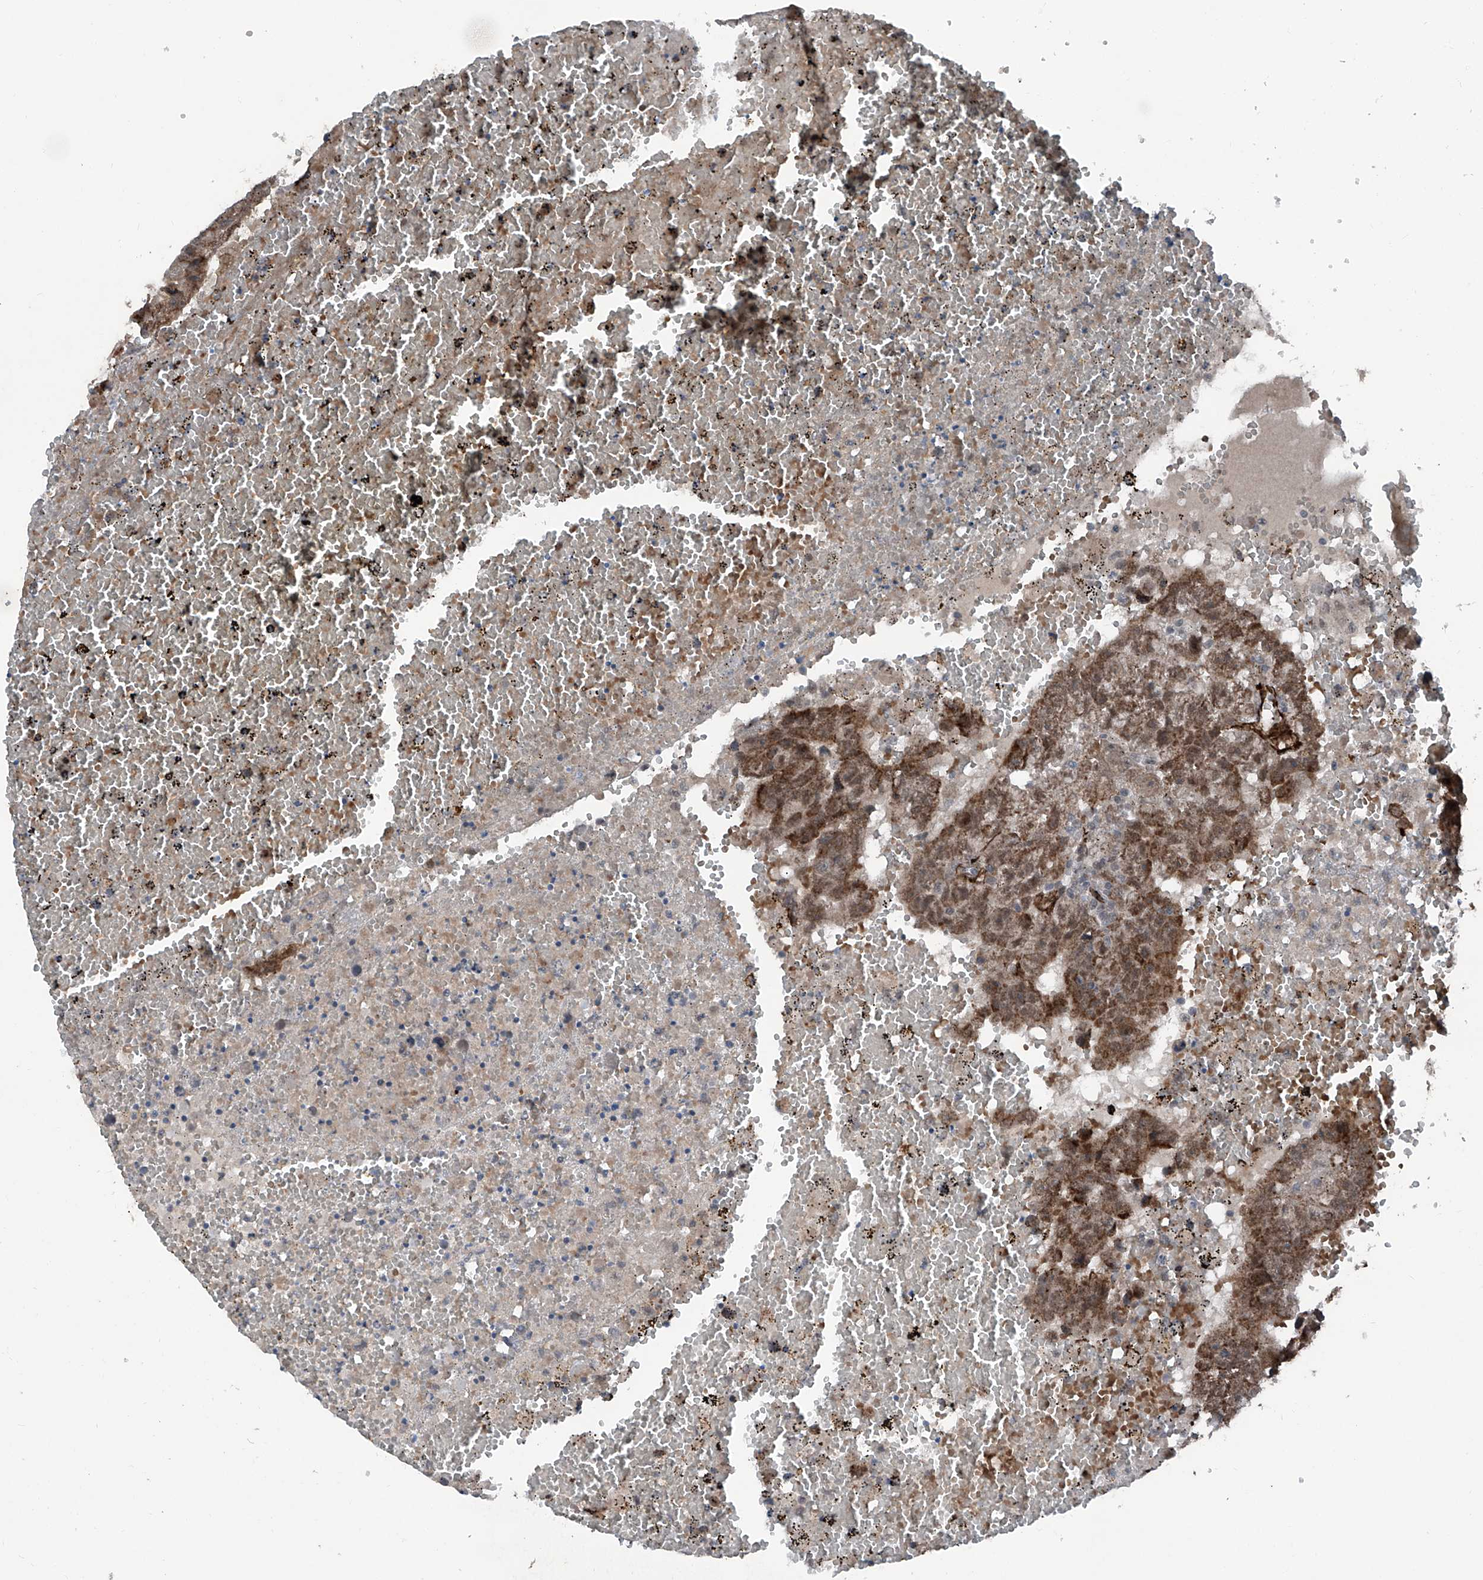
{"staining": {"intensity": "moderate", "quantity": "25%-75%", "location": "cytoplasmic/membranous,nuclear"}, "tissue": "testis cancer", "cell_type": "Tumor cells", "image_type": "cancer", "snomed": [{"axis": "morphology", "description": "Carcinoma, Embryonal, NOS"}, {"axis": "topography", "description": "Testis"}], "caption": "Human testis cancer stained with a protein marker exhibits moderate staining in tumor cells.", "gene": "COA7", "patient": {"sex": "male", "age": 25}}